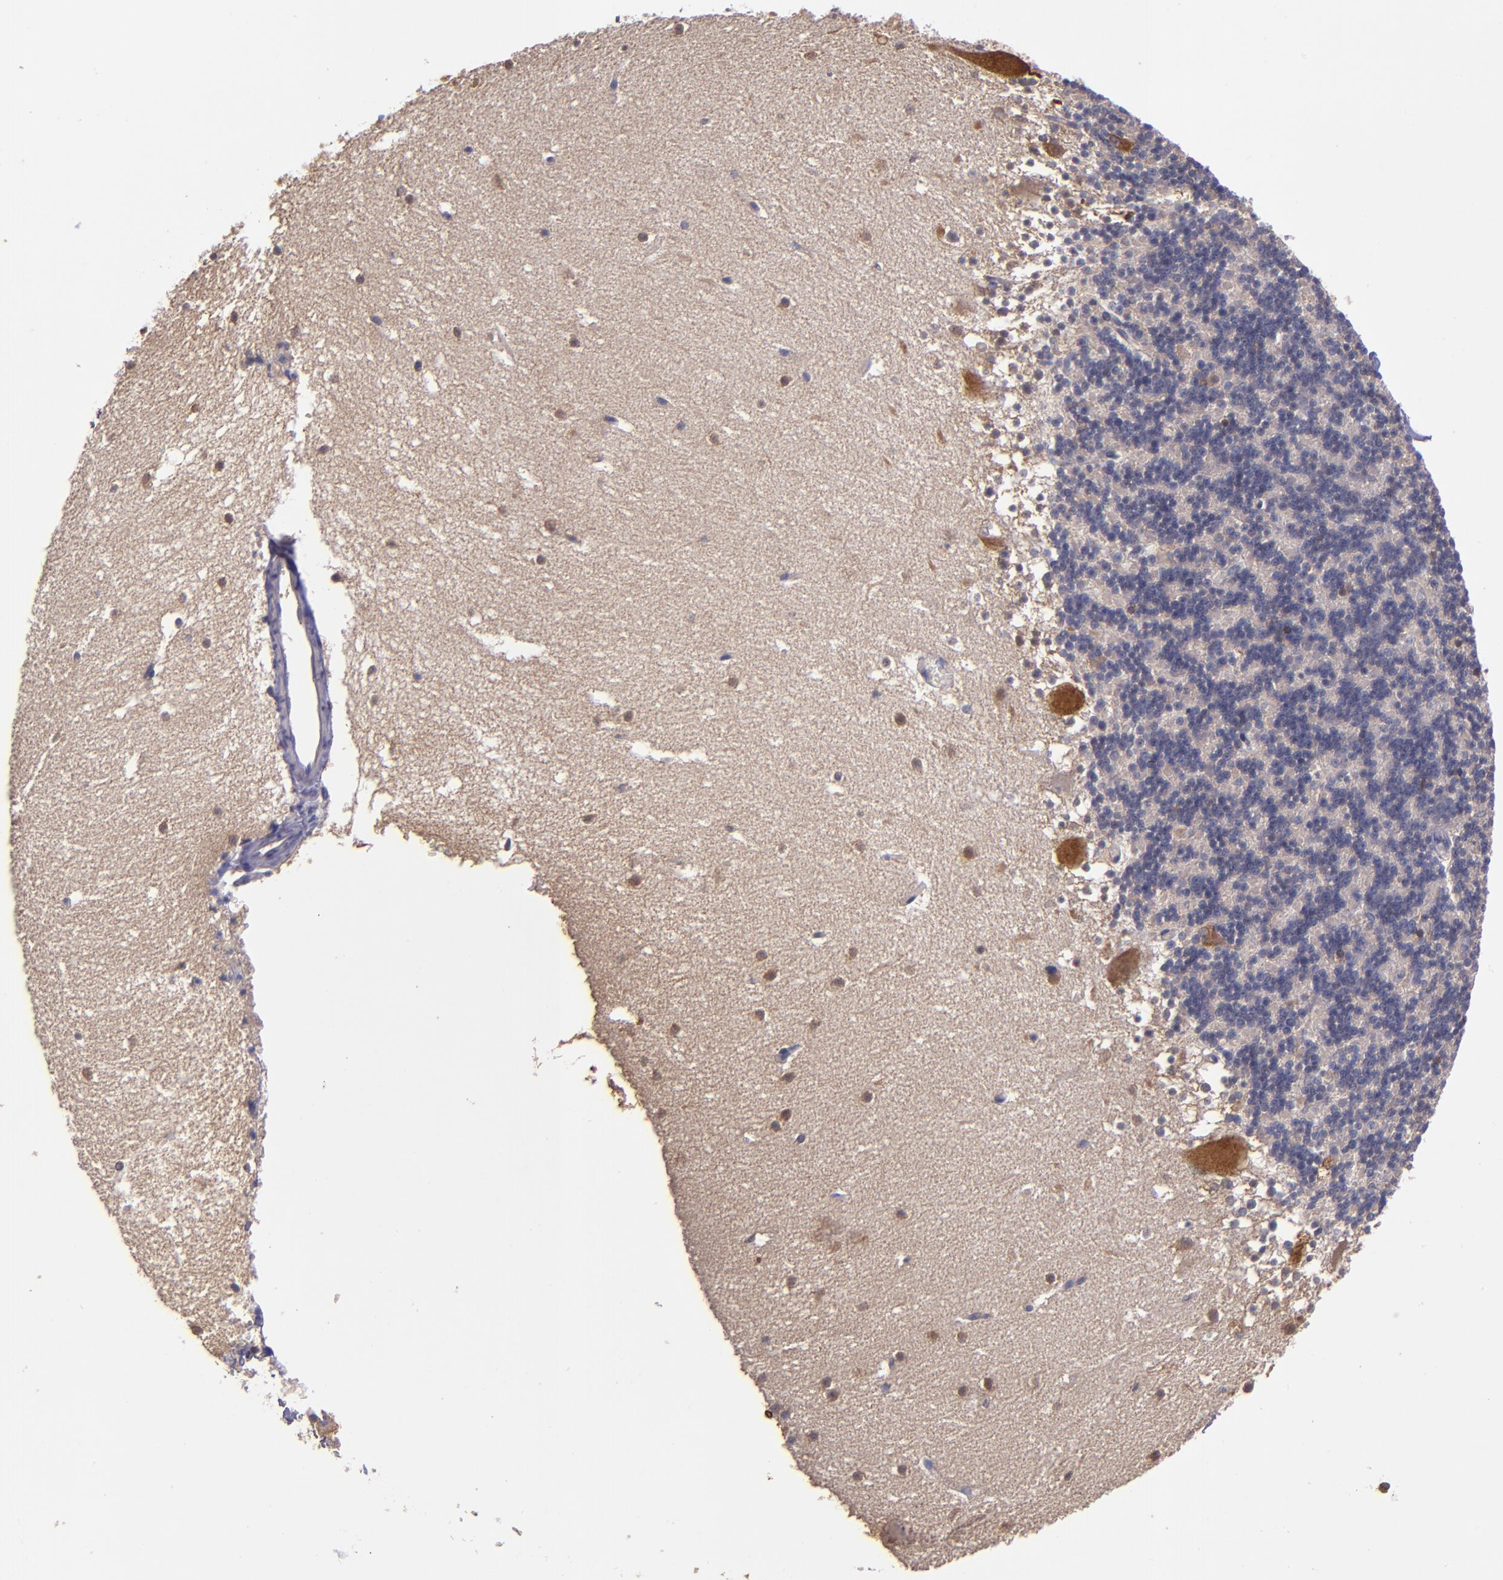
{"staining": {"intensity": "weak", "quantity": "25%-75%", "location": "cytoplasmic/membranous"}, "tissue": "cerebellum", "cell_type": "Cells in granular layer", "image_type": "normal", "snomed": [{"axis": "morphology", "description": "Normal tissue, NOS"}, {"axis": "topography", "description": "Cerebellum"}], "caption": "A brown stain labels weak cytoplasmic/membranous staining of a protein in cells in granular layer of unremarkable human cerebellum. (DAB (3,3'-diaminobenzidine) IHC, brown staining for protein, blue staining for nuclei).", "gene": "CARS1", "patient": {"sex": "male", "age": 45}}